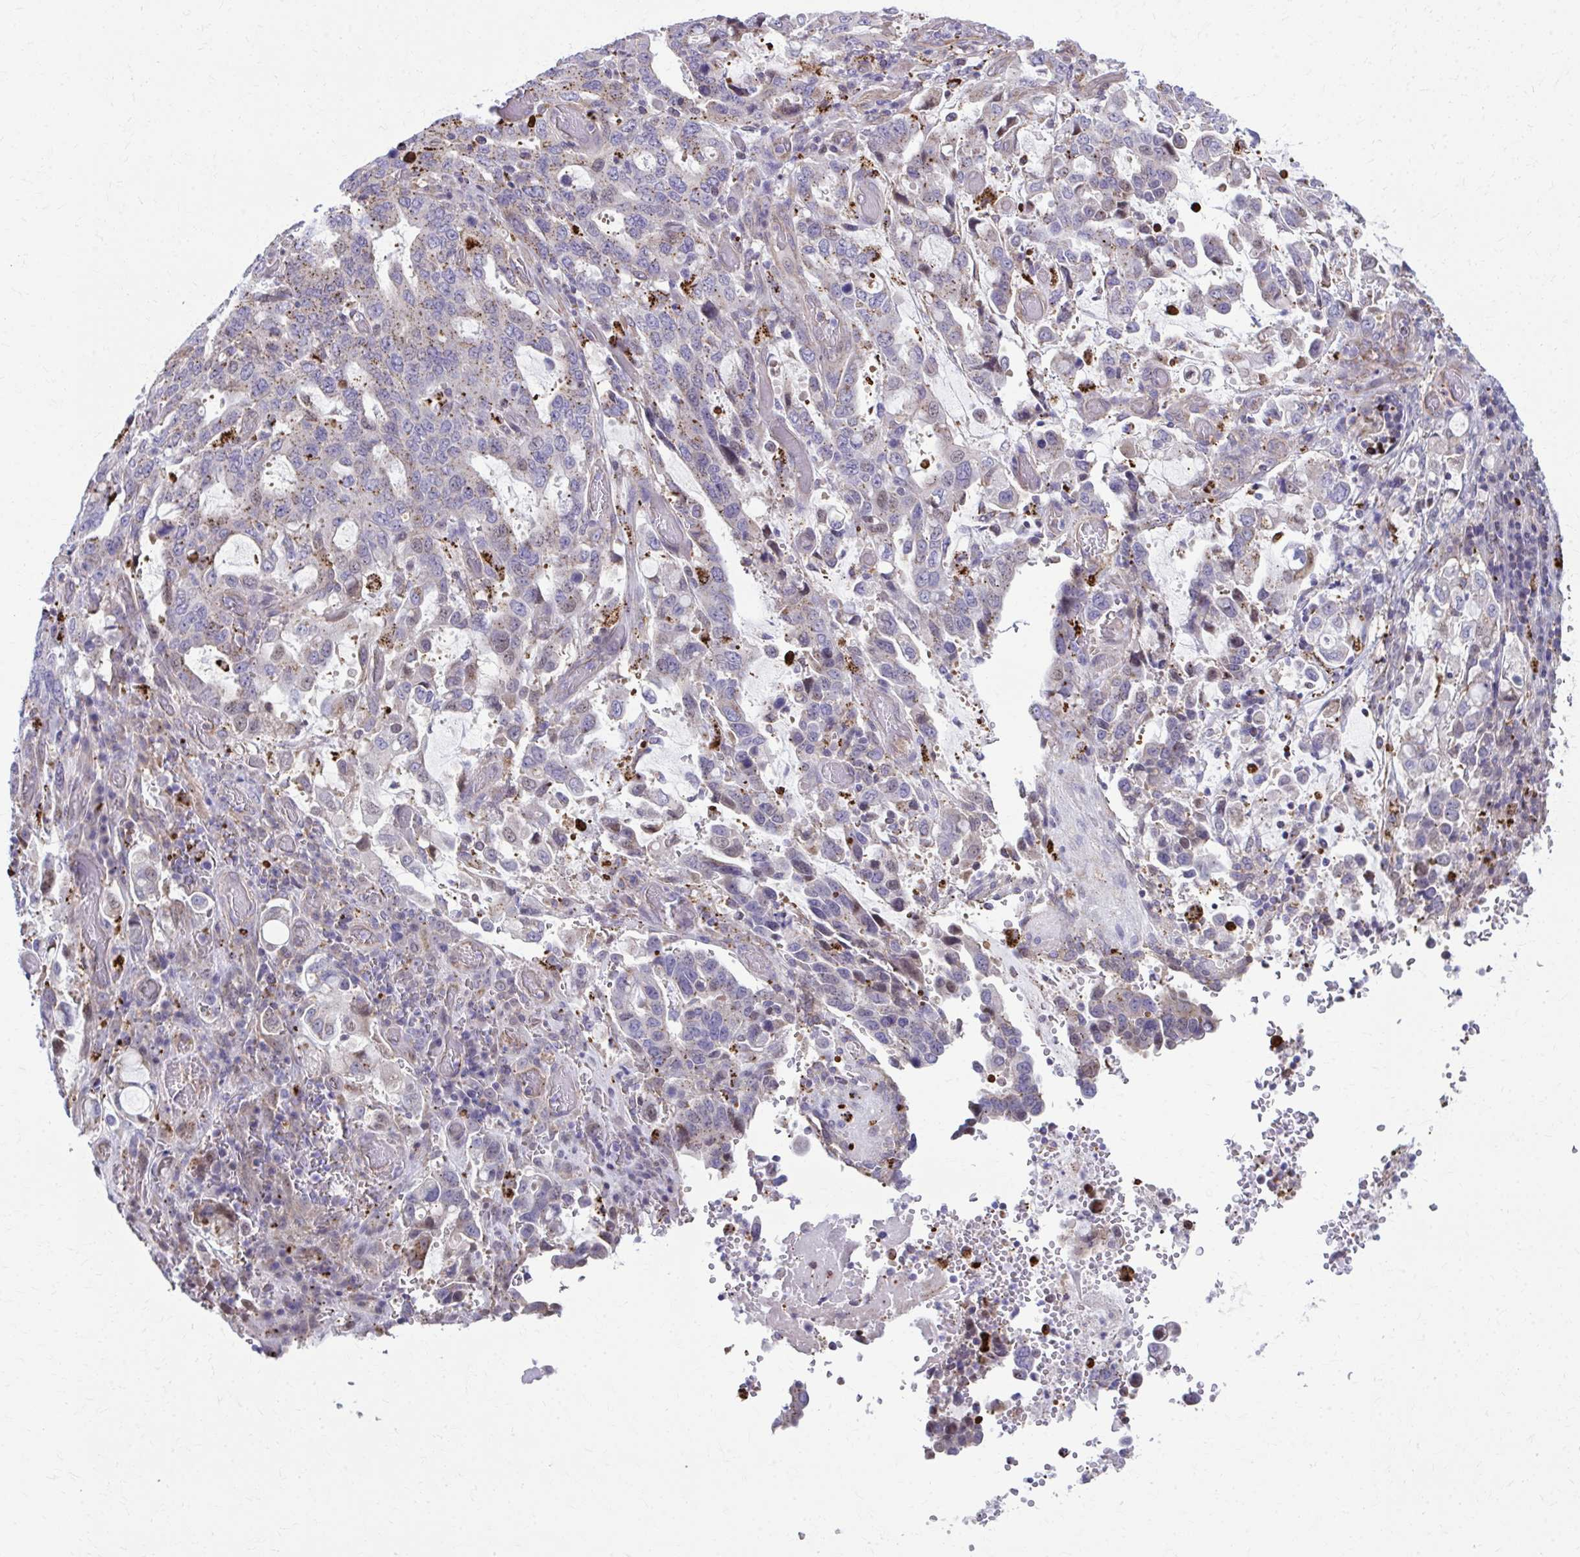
{"staining": {"intensity": "moderate", "quantity": ">75%", "location": "cytoplasmic/membranous"}, "tissue": "stomach cancer", "cell_type": "Tumor cells", "image_type": "cancer", "snomed": [{"axis": "morphology", "description": "Adenocarcinoma, NOS"}, {"axis": "topography", "description": "Stomach, upper"}, {"axis": "topography", "description": "Stomach"}], "caption": "Protein staining by immunohistochemistry (IHC) exhibits moderate cytoplasmic/membranous positivity in approximately >75% of tumor cells in stomach adenocarcinoma.", "gene": "LRRC4B", "patient": {"sex": "male", "age": 62}}